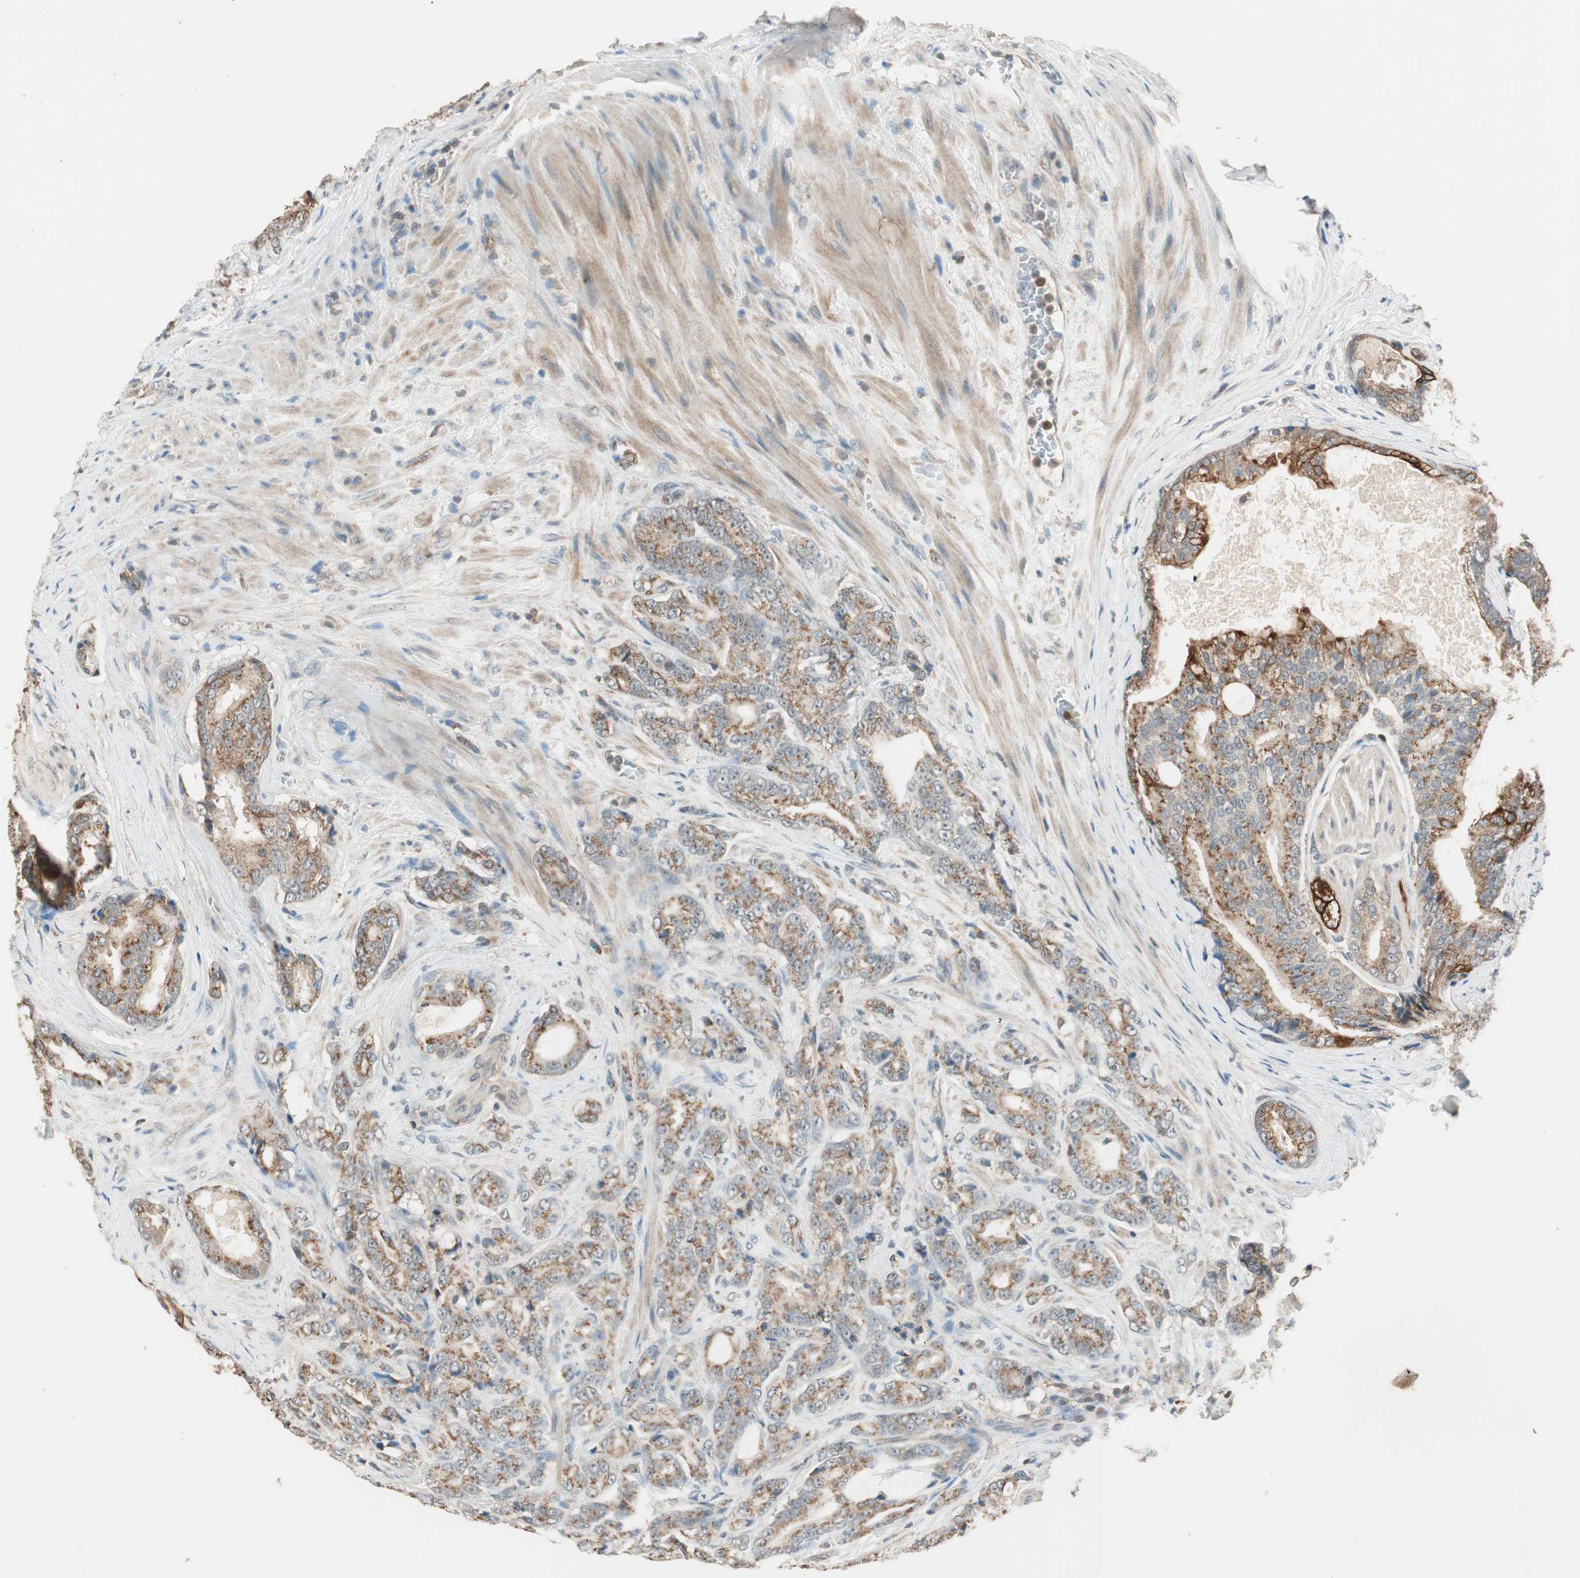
{"staining": {"intensity": "moderate", "quantity": ">75%", "location": "cytoplasmic/membranous"}, "tissue": "prostate cancer", "cell_type": "Tumor cells", "image_type": "cancer", "snomed": [{"axis": "morphology", "description": "Adenocarcinoma, Low grade"}, {"axis": "topography", "description": "Prostate"}], "caption": "Moderate cytoplasmic/membranous protein expression is seen in about >75% of tumor cells in prostate cancer (low-grade adenocarcinoma).", "gene": "TRIM21", "patient": {"sex": "male", "age": 58}}